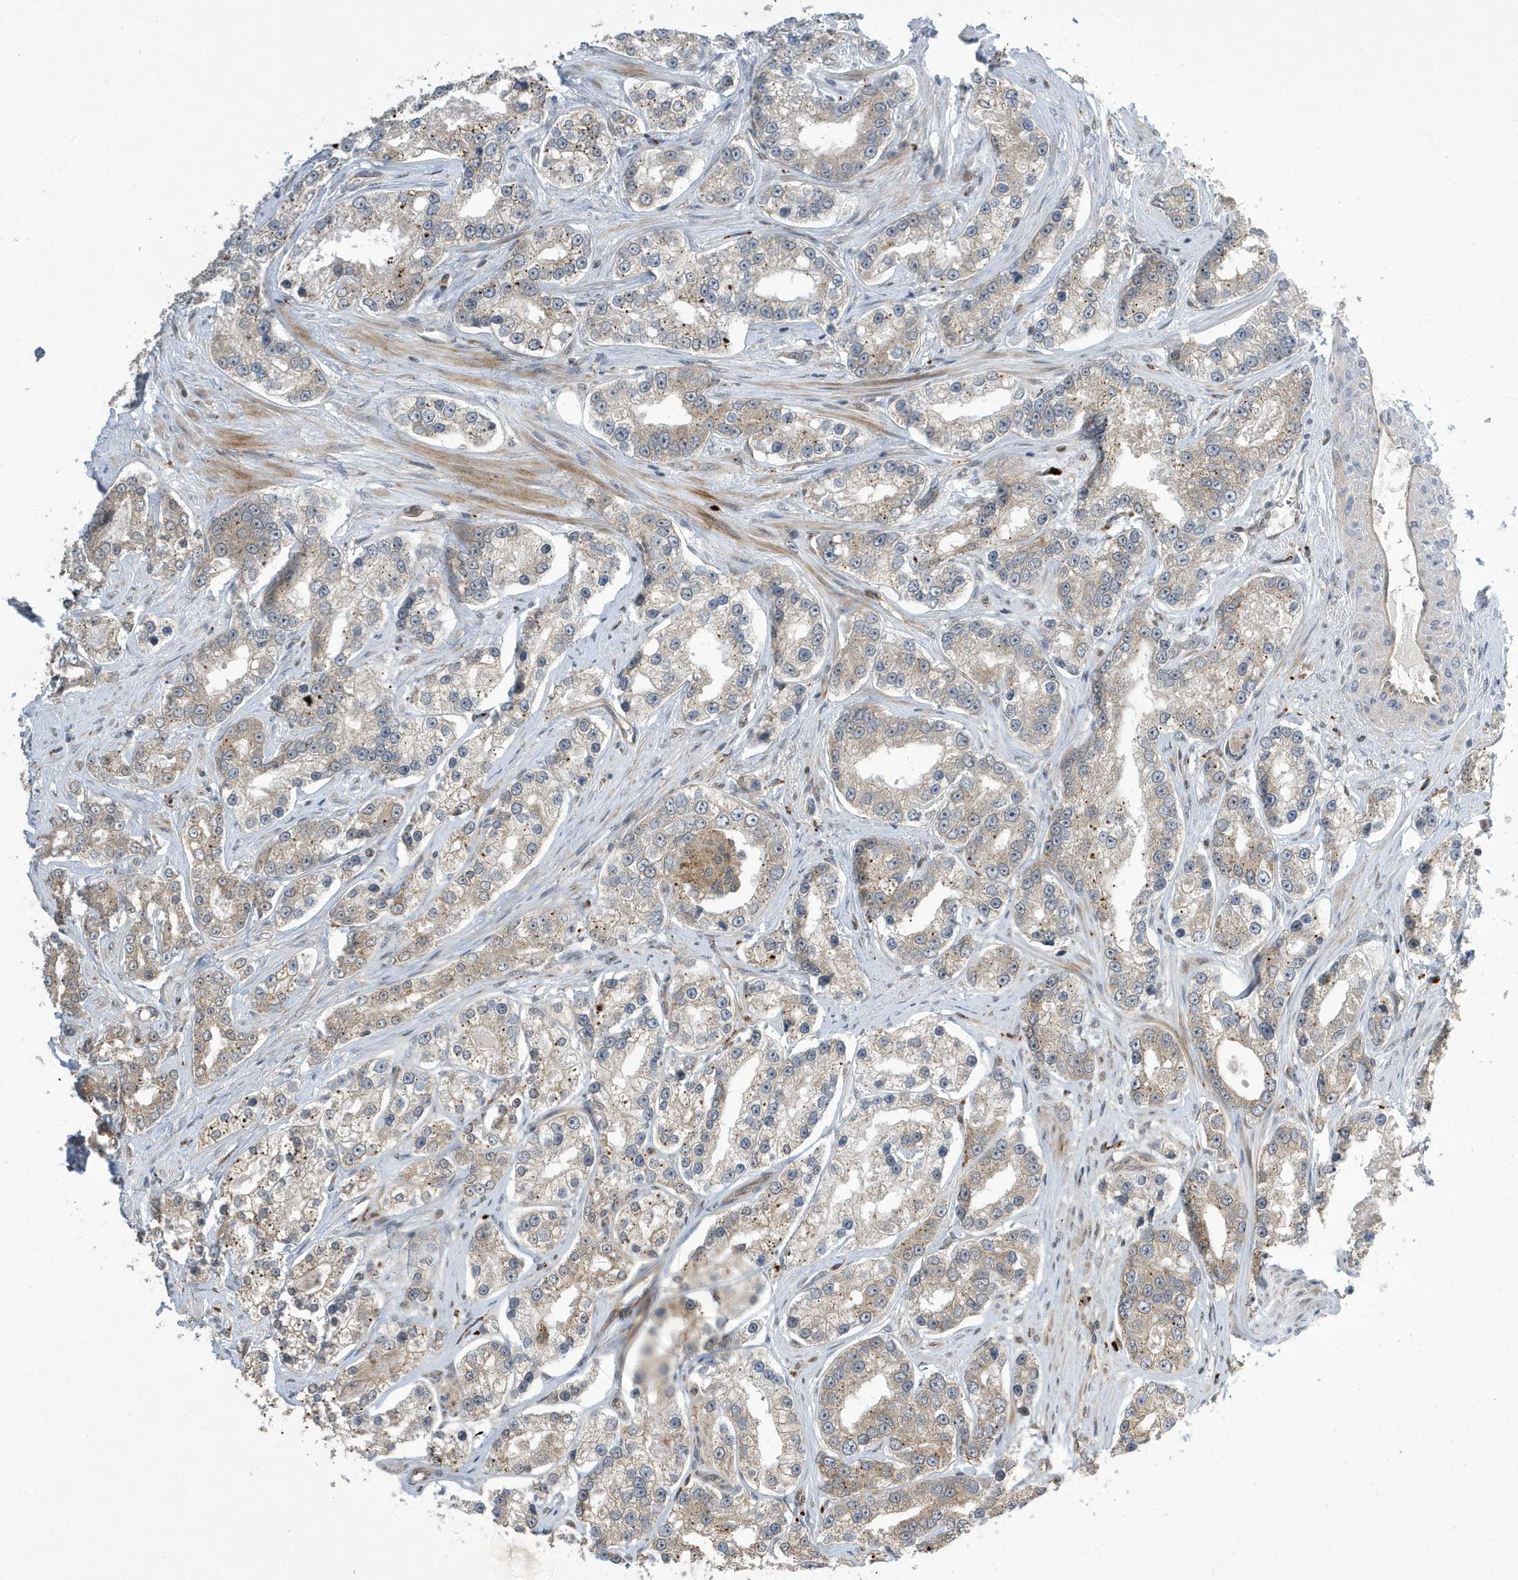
{"staining": {"intensity": "negative", "quantity": "none", "location": "none"}, "tissue": "prostate cancer", "cell_type": "Tumor cells", "image_type": "cancer", "snomed": [{"axis": "morphology", "description": "Normal tissue, NOS"}, {"axis": "morphology", "description": "Adenocarcinoma, High grade"}, {"axis": "topography", "description": "Prostate"}], "caption": "Tumor cells are negative for protein expression in human prostate high-grade adenocarcinoma. (DAB immunohistochemistry (IHC) visualized using brightfield microscopy, high magnification).", "gene": "NCOA7", "patient": {"sex": "male", "age": 83}}